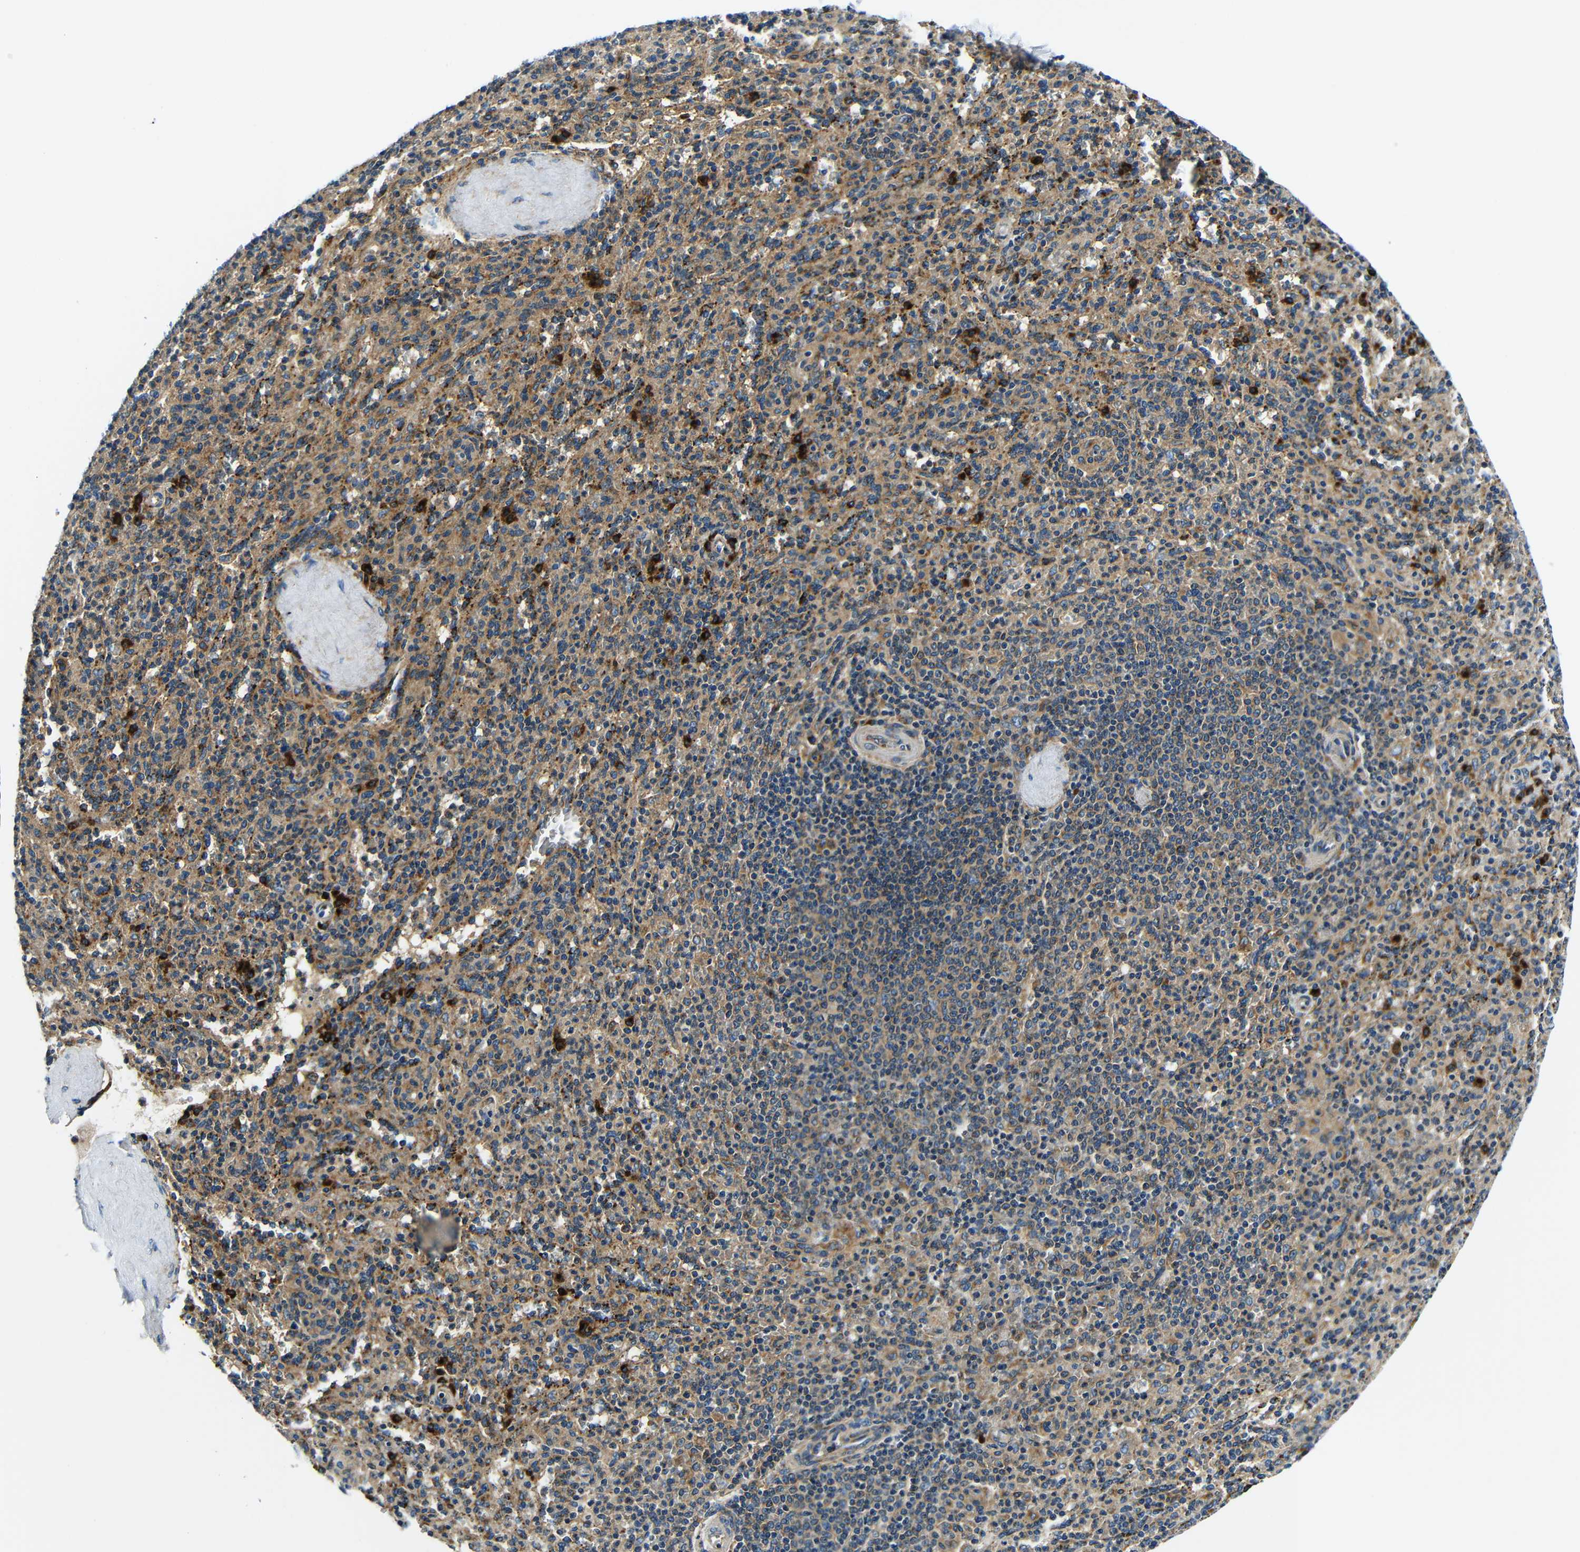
{"staining": {"intensity": "moderate", "quantity": "25%-75%", "location": "cytoplasmic/membranous"}, "tissue": "spleen", "cell_type": "Cells in red pulp", "image_type": "normal", "snomed": [{"axis": "morphology", "description": "Normal tissue, NOS"}, {"axis": "topography", "description": "Spleen"}], "caption": "Protein expression analysis of benign spleen exhibits moderate cytoplasmic/membranous positivity in approximately 25%-75% of cells in red pulp. Using DAB (brown) and hematoxylin (blue) stains, captured at high magnification using brightfield microscopy.", "gene": "USO1", "patient": {"sex": "male", "age": 36}}